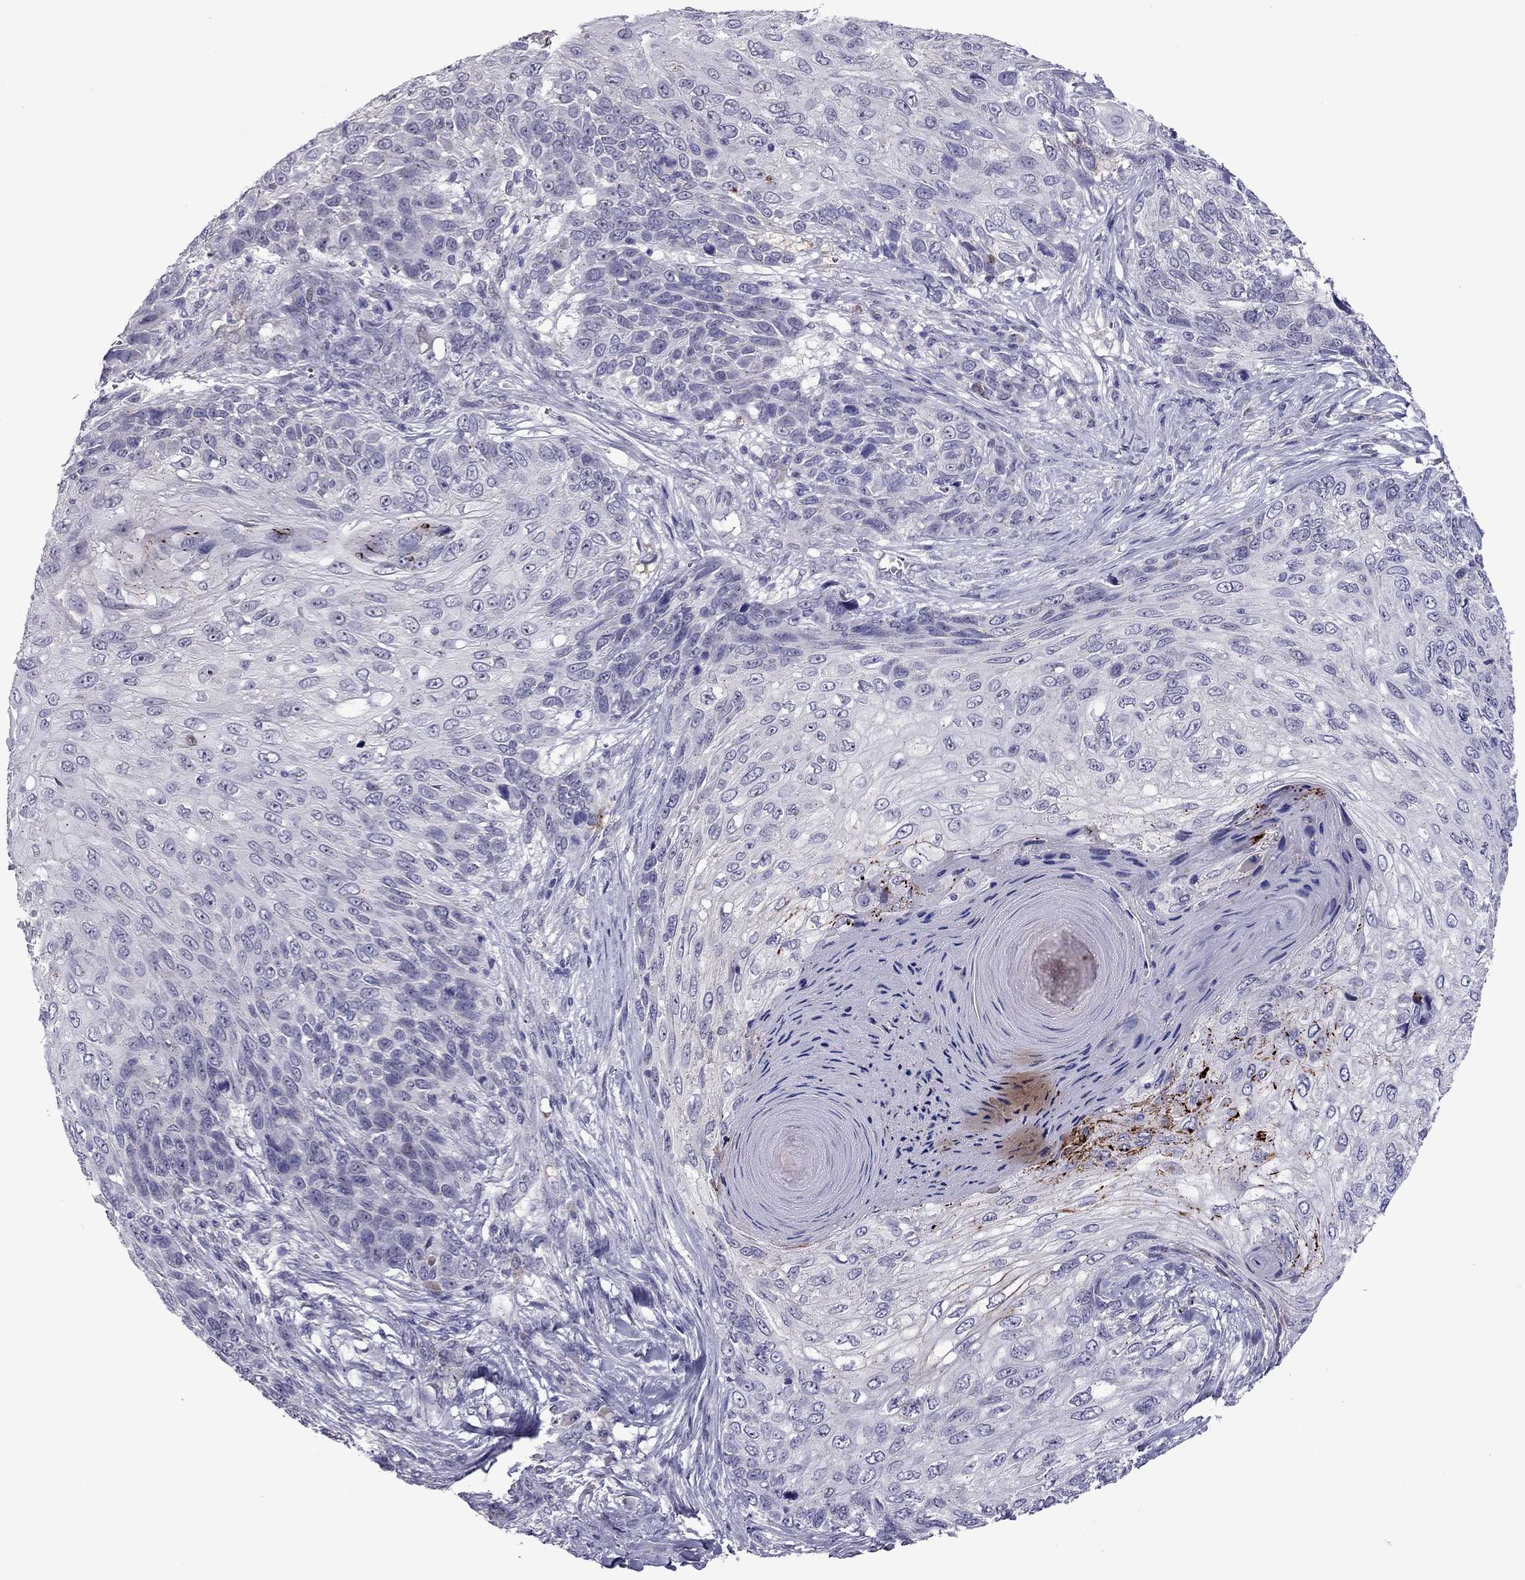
{"staining": {"intensity": "negative", "quantity": "none", "location": "none"}, "tissue": "skin cancer", "cell_type": "Tumor cells", "image_type": "cancer", "snomed": [{"axis": "morphology", "description": "Squamous cell carcinoma, NOS"}, {"axis": "topography", "description": "Skin"}], "caption": "Immunohistochemistry photomicrograph of neoplastic tissue: human squamous cell carcinoma (skin) stained with DAB (3,3'-diaminobenzidine) reveals no significant protein expression in tumor cells.", "gene": "MYBPH", "patient": {"sex": "male", "age": 92}}